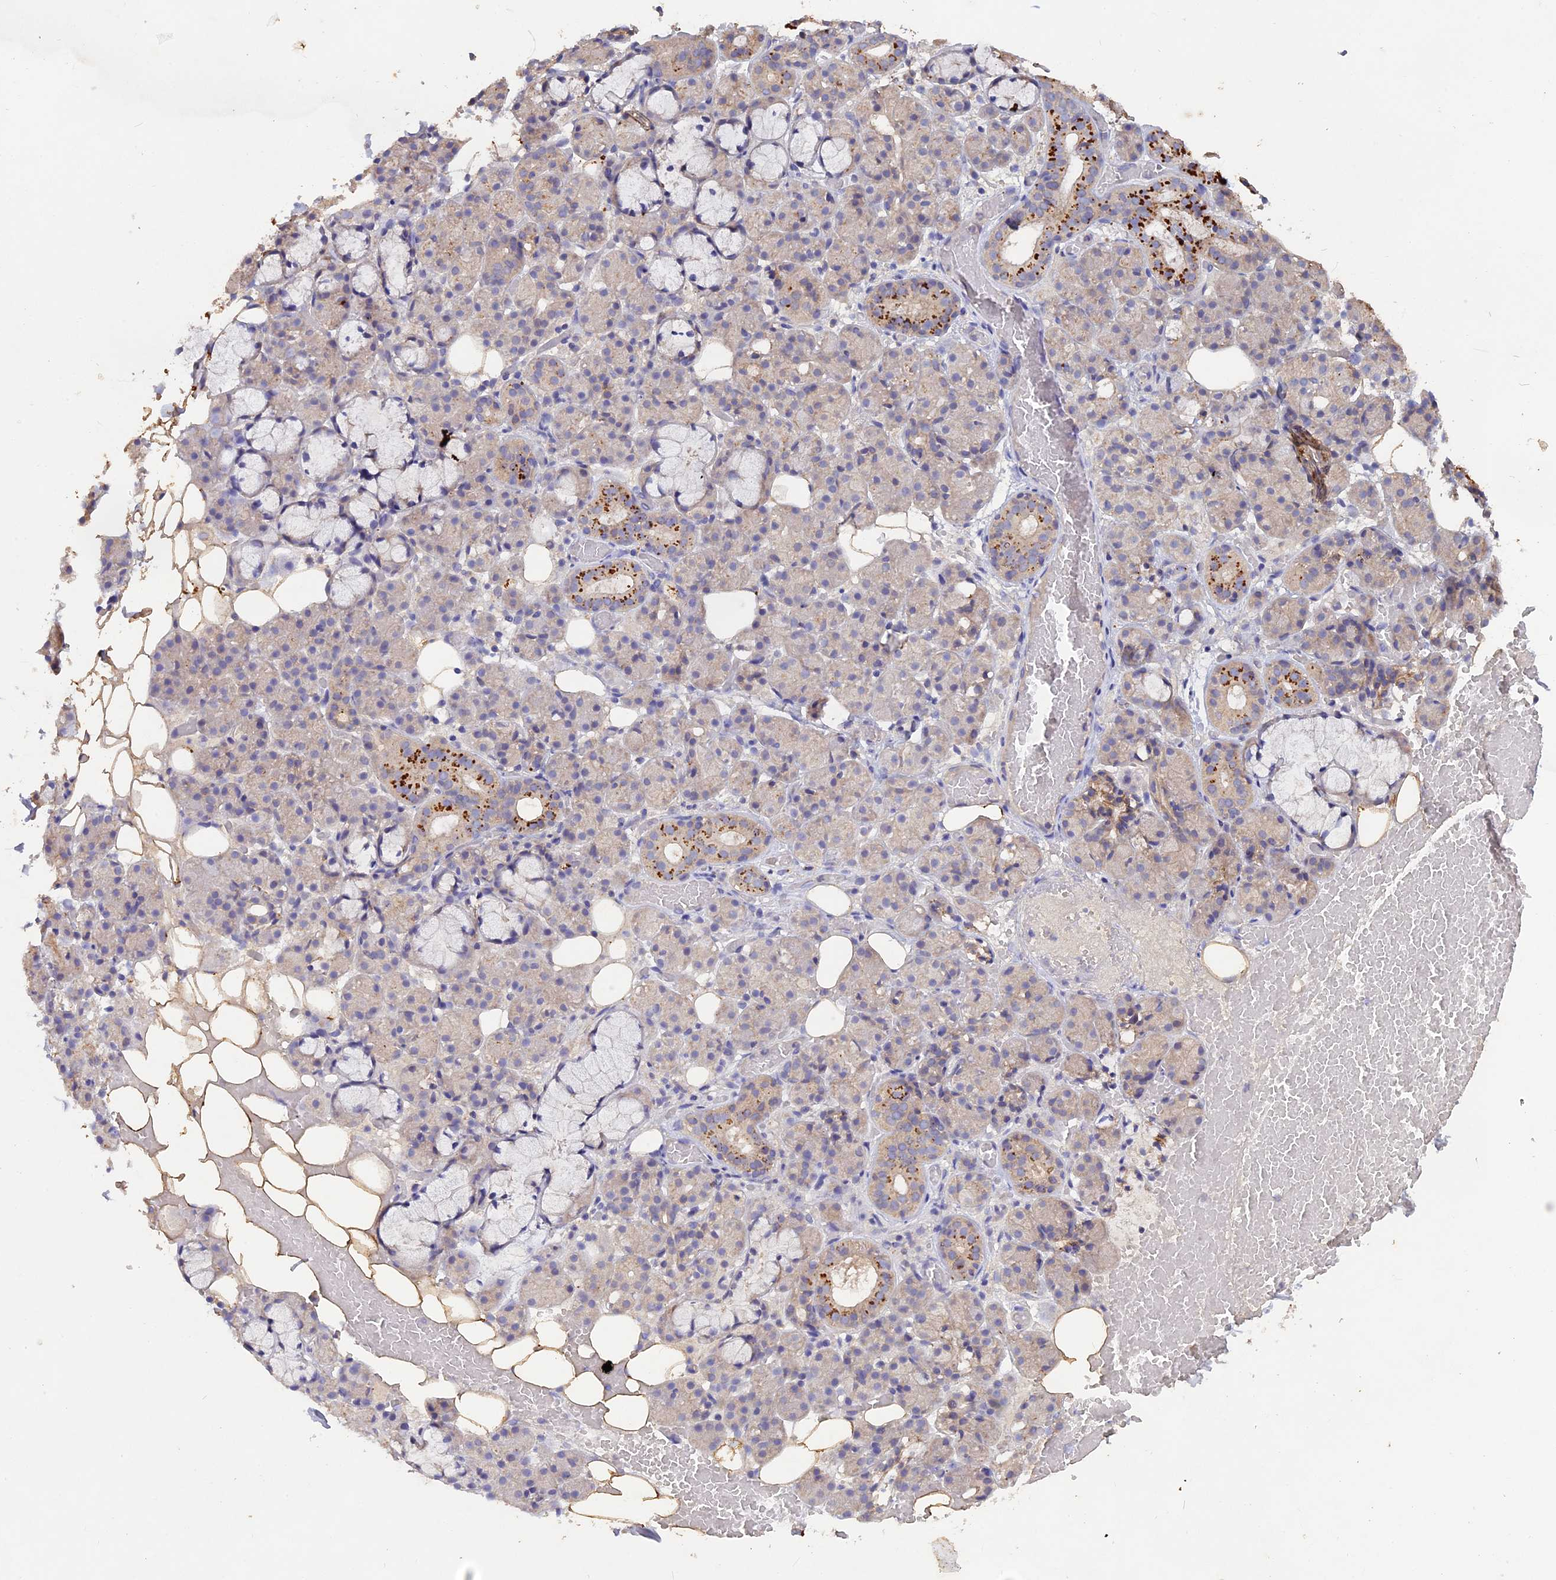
{"staining": {"intensity": "strong", "quantity": "<25%", "location": "cytoplasmic/membranous"}, "tissue": "salivary gland", "cell_type": "Glandular cells", "image_type": "normal", "snomed": [{"axis": "morphology", "description": "Normal tissue, NOS"}, {"axis": "topography", "description": "Salivary gland"}], "caption": "Immunohistochemical staining of normal salivary gland shows medium levels of strong cytoplasmic/membranous expression in approximately <25% of glandular cells. (IHC, brightfield microscopy, high magnification).", "gene": "SLC26A4", "patient": {"sex": "male", "age": 63}}